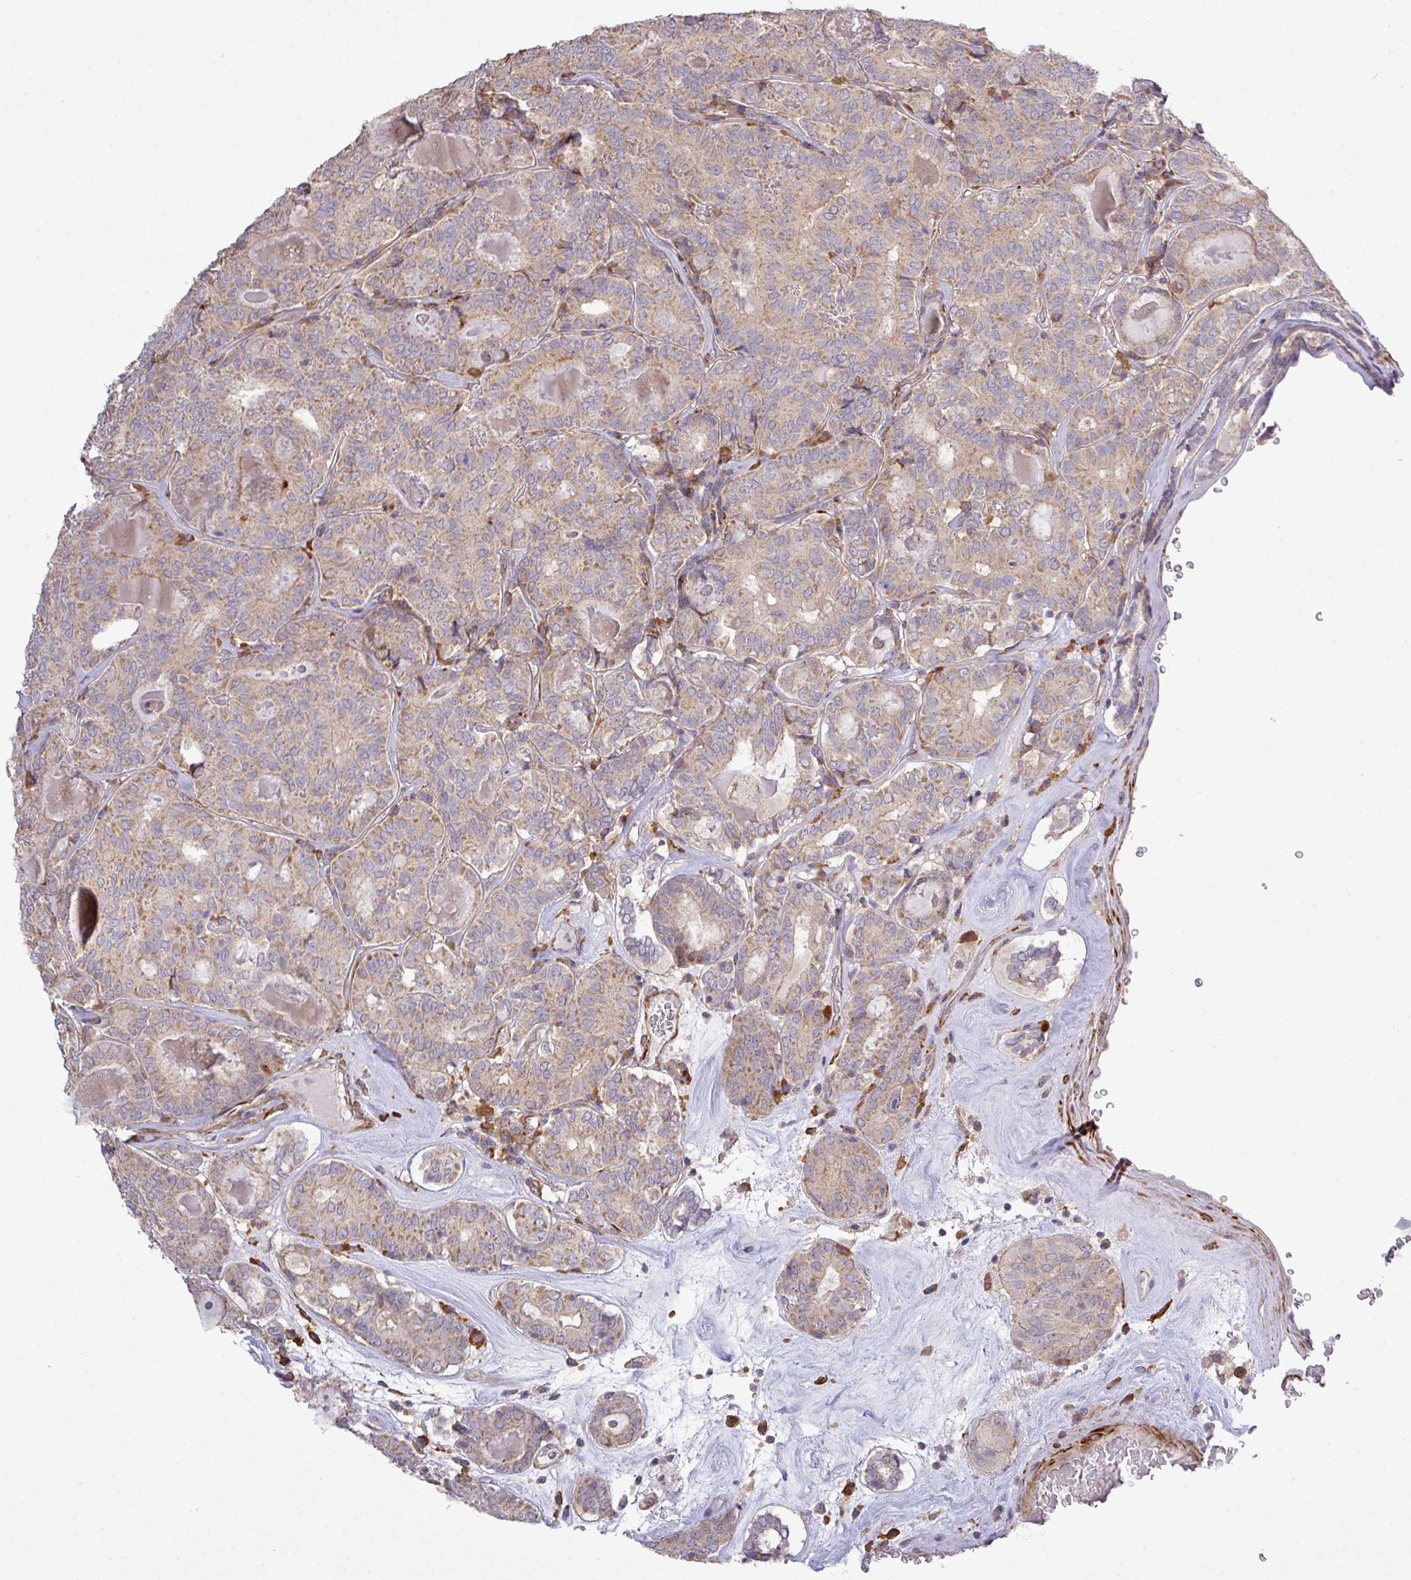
{"staining": {"intensity": "weak", "quantity": ">75%", "location": "cytoplasmic/membranous"}, "tissue": "thyroid cancer", "cell_type": "Tumor cells", "image_type": "cancer", "snomed": [{"axis": "morphology", "description": "Papillary adenocarcinoma, NOS"}, {"axis": "topography", "description": "Thyroid gland"}], "caption": "Thyroid cancer tissue shows weak cytoplasmic/membranous staining in about >75% of tumor cells", "gene": "TPRA1", "patient": {"sex": "female", "age": 72}}